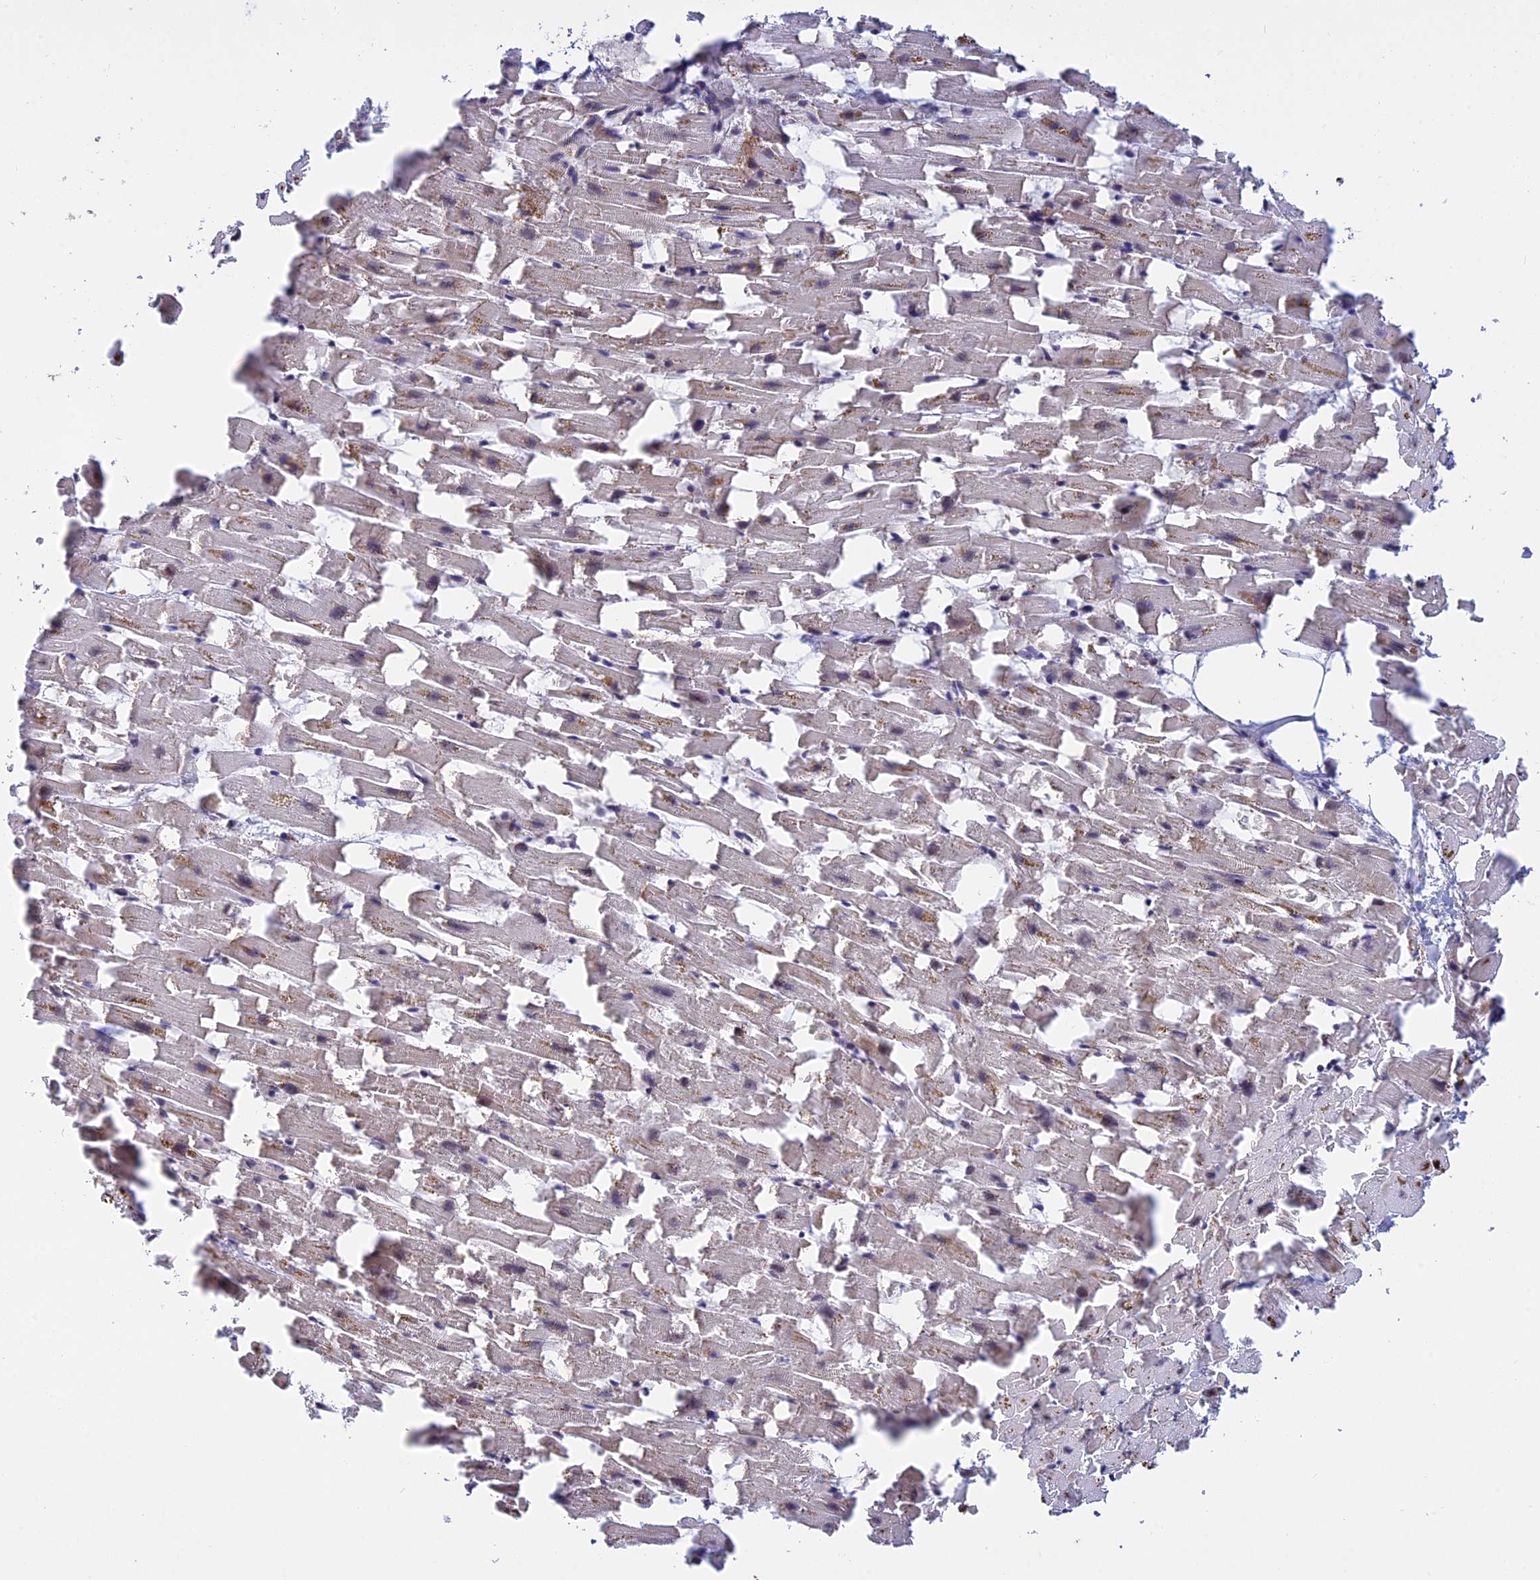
{"staining": {"intensity": "moderate", "quantity": "<25%", "location": "cytoplasmic/membranous,nuclear"}, "tissue": "heart muscle", "cell_type": "Cardiomyocytes", "image_type": "normal", "snomed": [{"axis": "morphology", "description": "Normal tissue, NOS"}, {"axis": "topography", "description": "Heart"}], "caption": "Heart muscle stained with IHC reveals moderate cytoplasmic/membranous,nuclear staining in about <25% of cardiomyocytes. (Brightfield microscopy of DAB IHC at high magnification).", "gene": "POLR2C", "patient": {"sex": "female", "age": 64}}